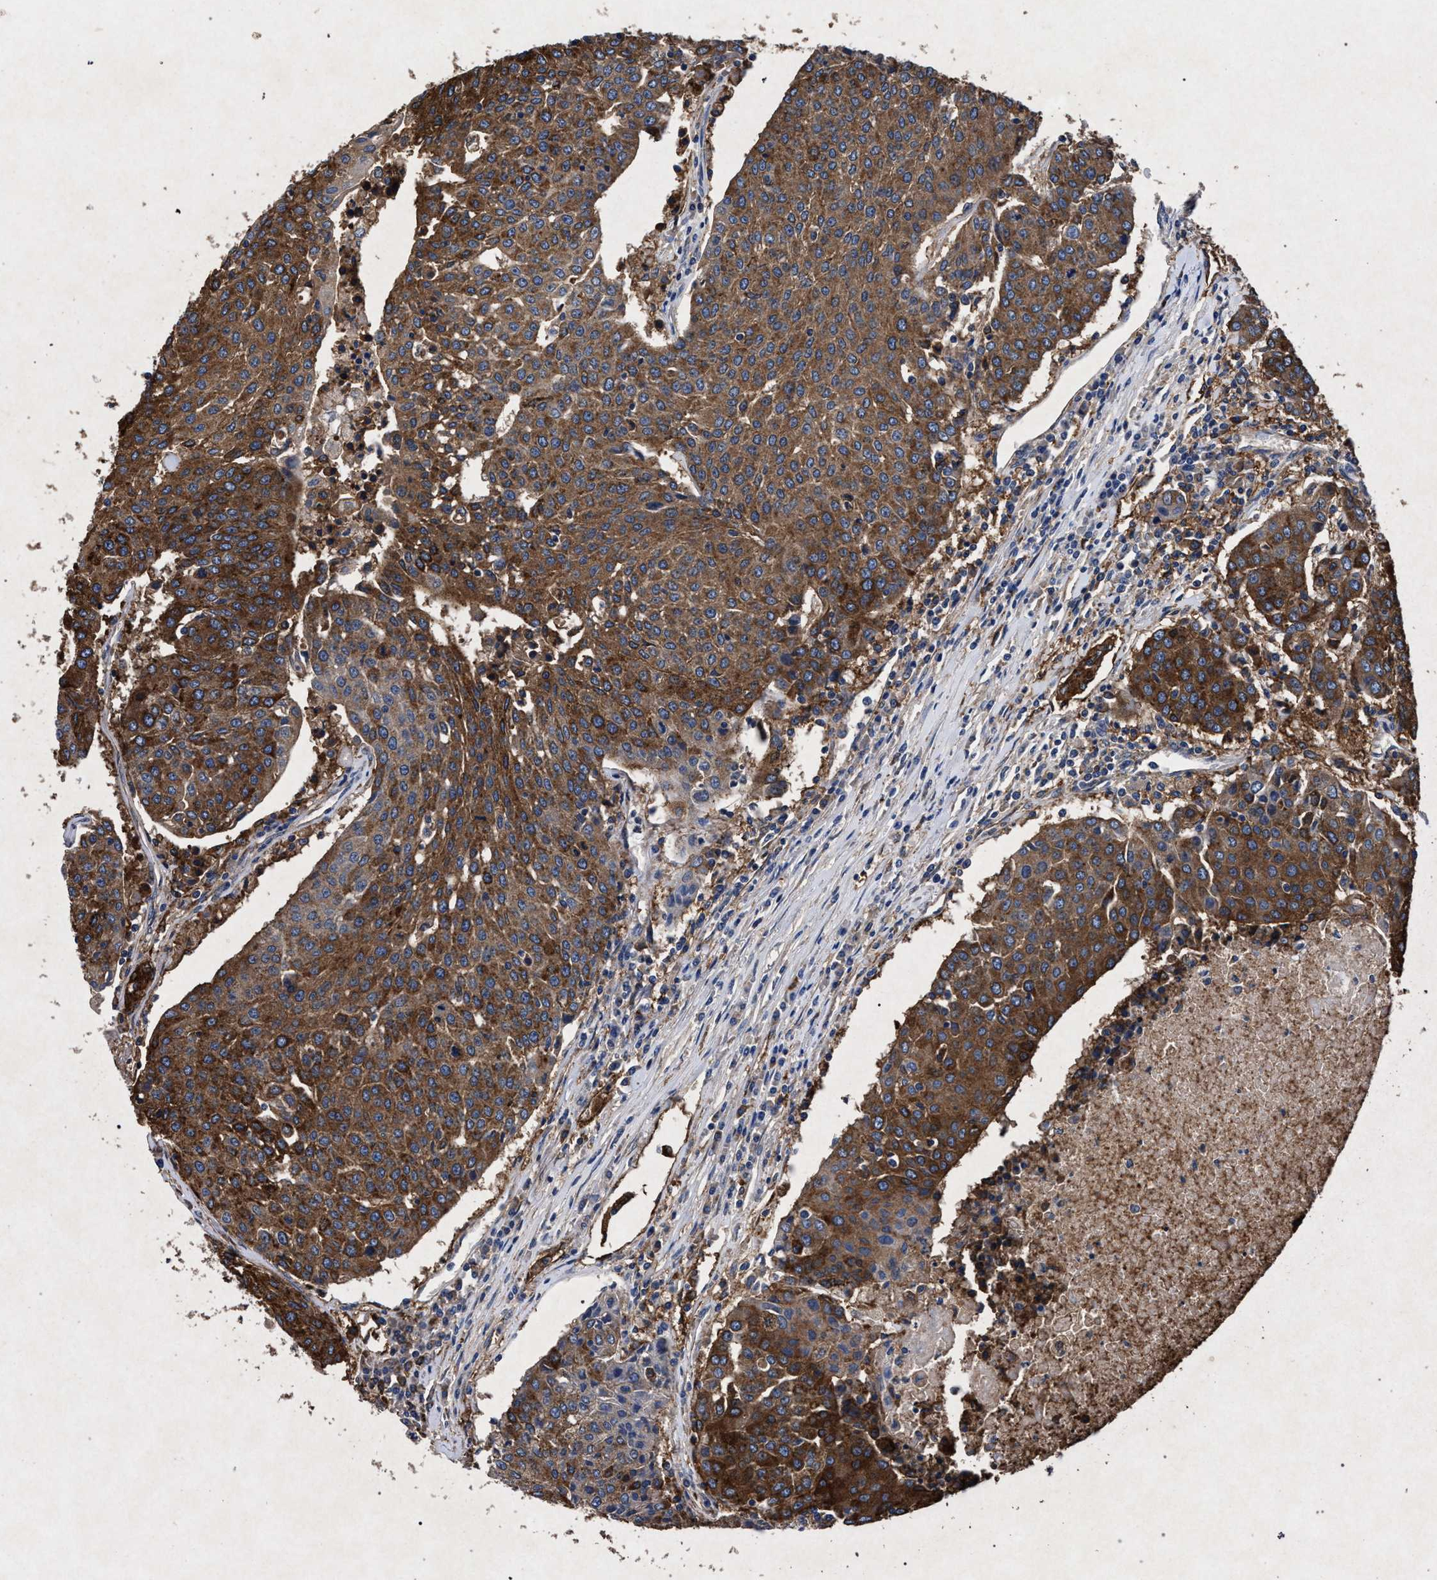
{"staining": {"intensity": "strong", "quantity": ">75%", "location": "cytoplasmic/membranous"}, "tissue": "urothelial cancer", "cell_type": "Tumor cells", "image_type": "cancer", "snomed": [{"axis": "morphology", "description": "Urothelial carcinoma, High grade"}, {"axis": "topography", "description": "Urinary bladder"}], "caption": "Immunohistochemical staining of urothelial carcinoma (high-grade) displays high levels of strong cytoplasmic/membranous protein staining in approximately >75% of tumor cells.", "gene": "MARCKS", "patient": {"sex": "female", "age": 85}}